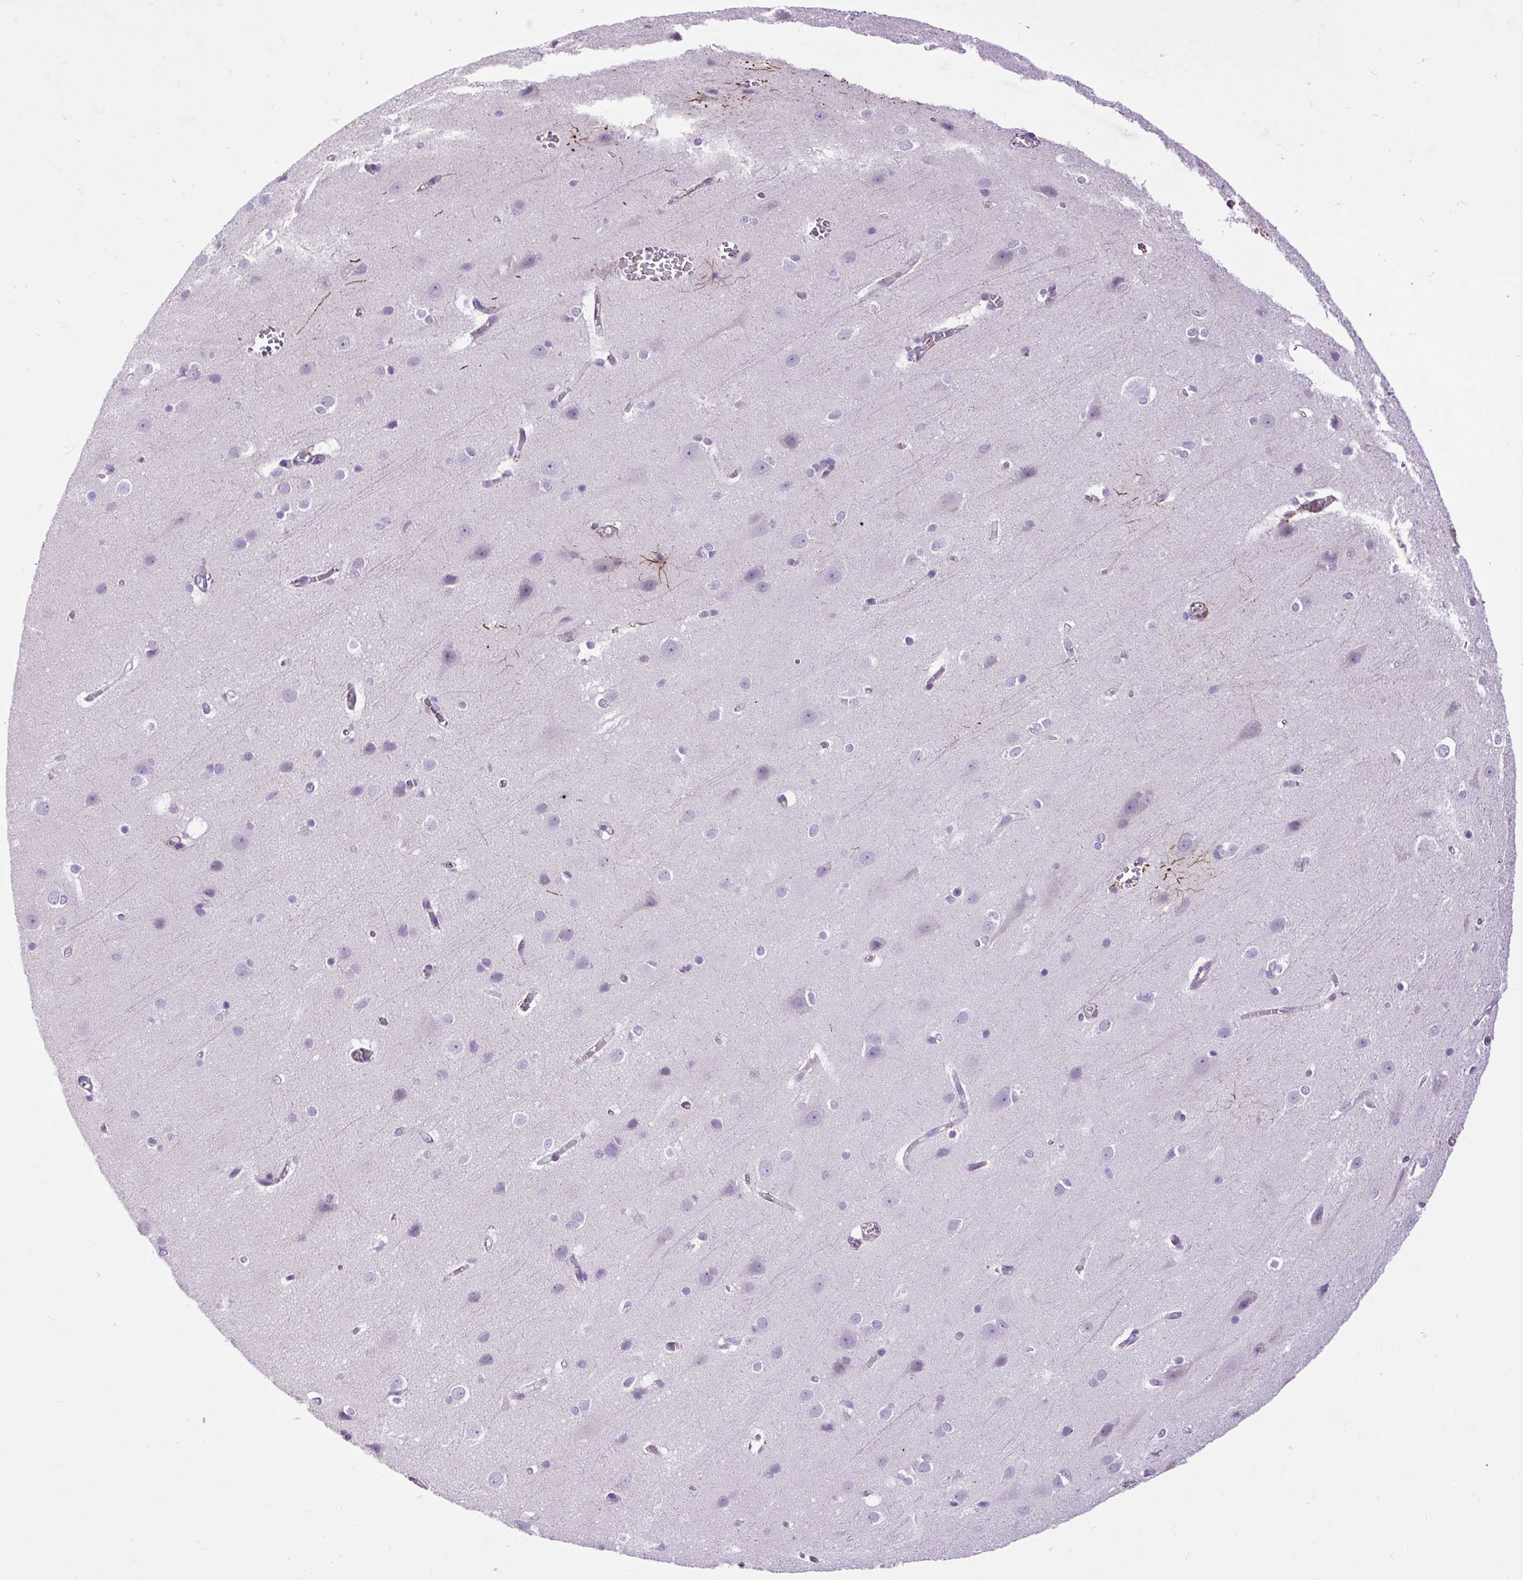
{"staining": {"intensity": "weak", "quantity": "<25%", "location": "cytoplasmic/membranous"}, "tissue": "cerebral cortex", "cell_type": "Endothelial cells", "image_type": "normal", "snomed": [{"axis": "morphology", "description": "Normal tissue, NOS"}, {"axis": "topography", "description": "Cerebral cortex"}], "caption": "Immunohistochemistry (IHC) histopathology image of unremarkable cerebral cortex: human cerebral cortex stained with DAB demonstrates no significant protein staining in endothelial cells.", "gene": "VWA7", "patient": {"sex": "male", "age": 37}}